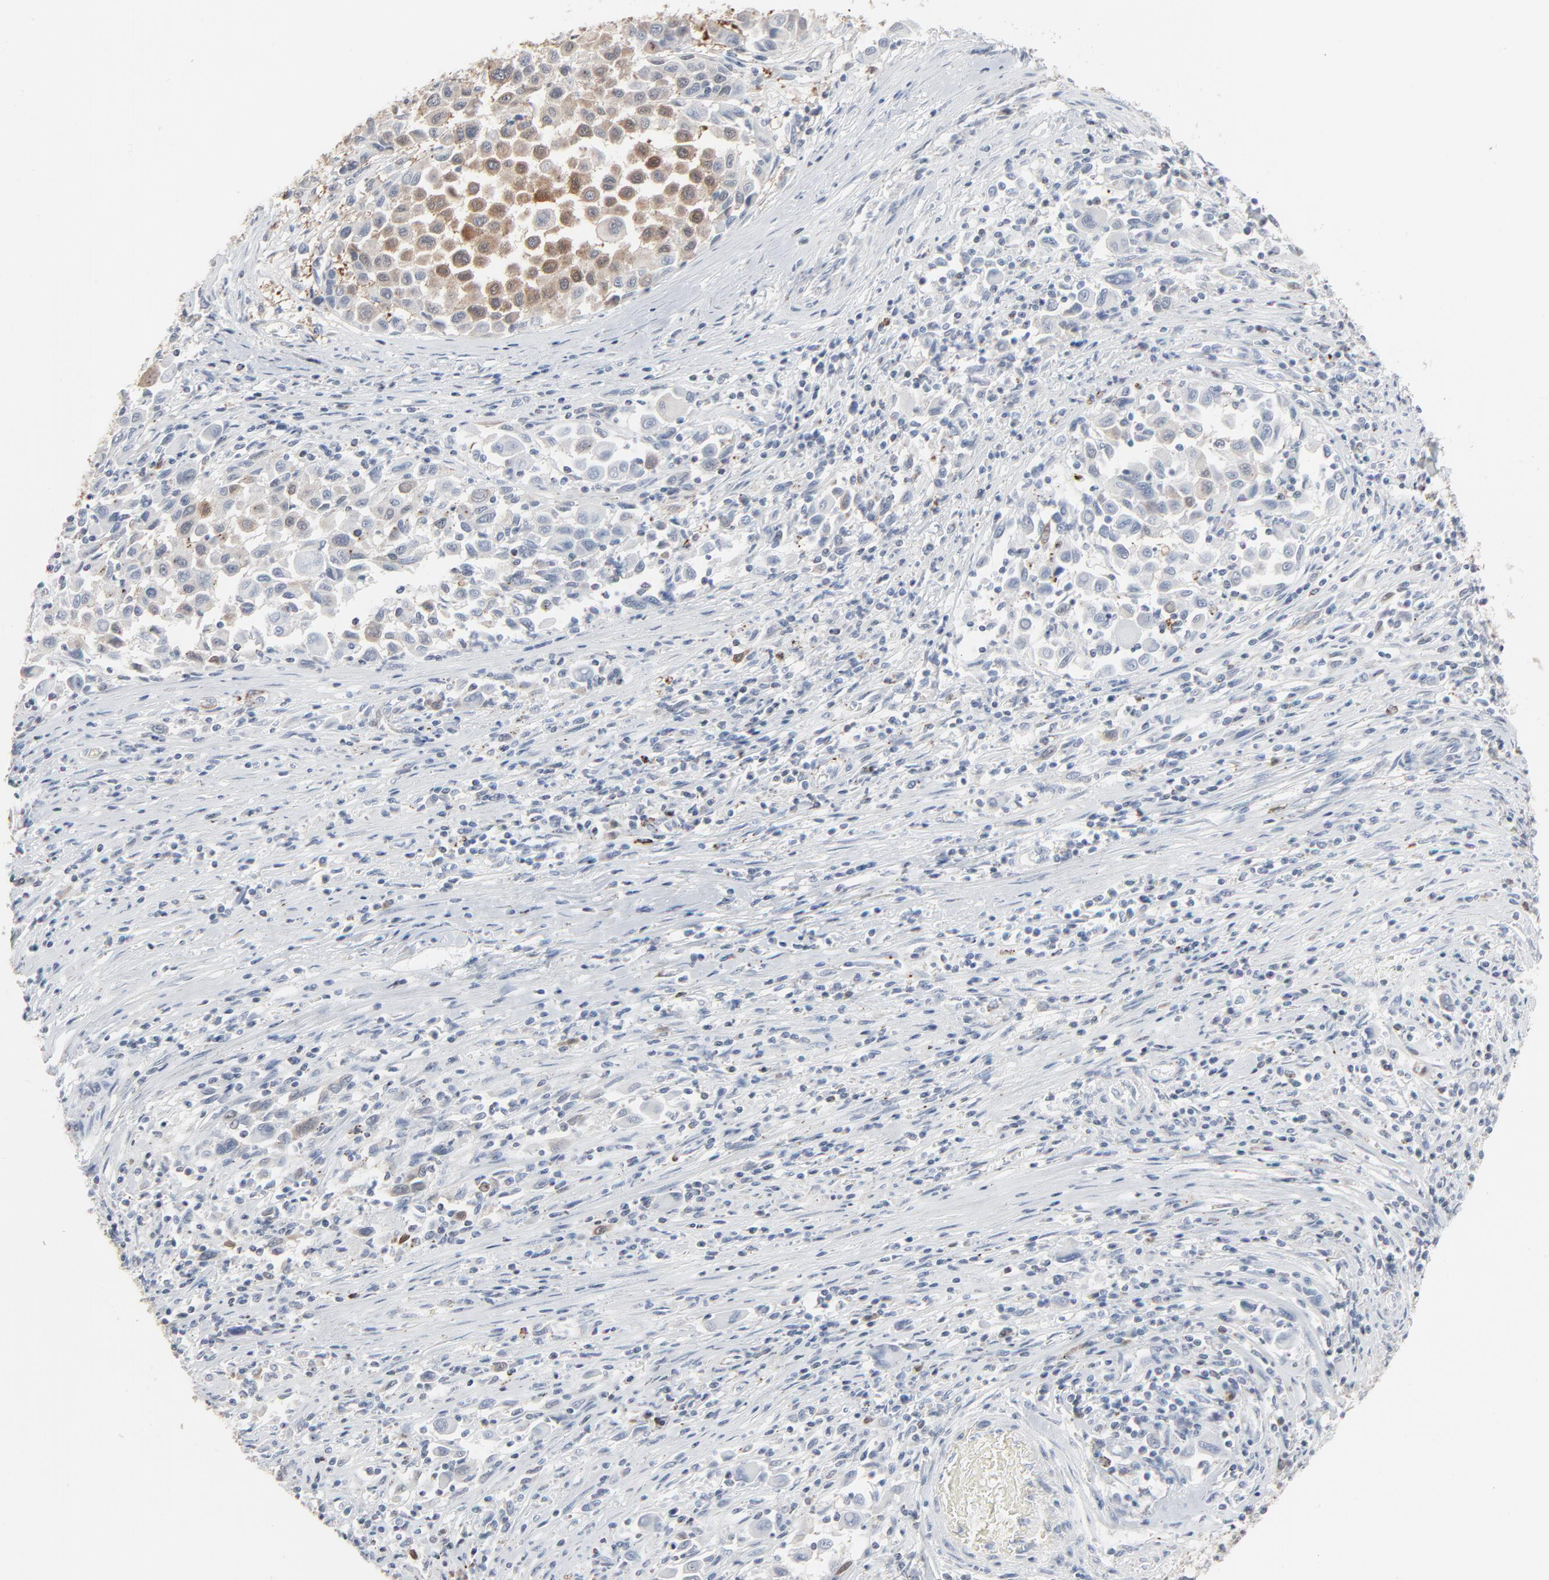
{"staining": {"intensity": "moderate", "quantity": ">75%", "location": "cytoplasmic/membranous"}, "tissue": "melanoma", "cell_type": "Tumor cells", "image_type": "cancer", "snomed": [{"axis": "morphology", "description": "Malignant melanoma, Metastatic site"}, {"axis": "topography", "description": "Lymph node"}], "caption": "Protein staining of malignant melanoma (metastatic site) tissue displays moderate cytoplasmic/membranous expression in approximately >75% of tumor cells.", "gene": "PHGDH", "patient": {"sex": "male", "age": 61}}